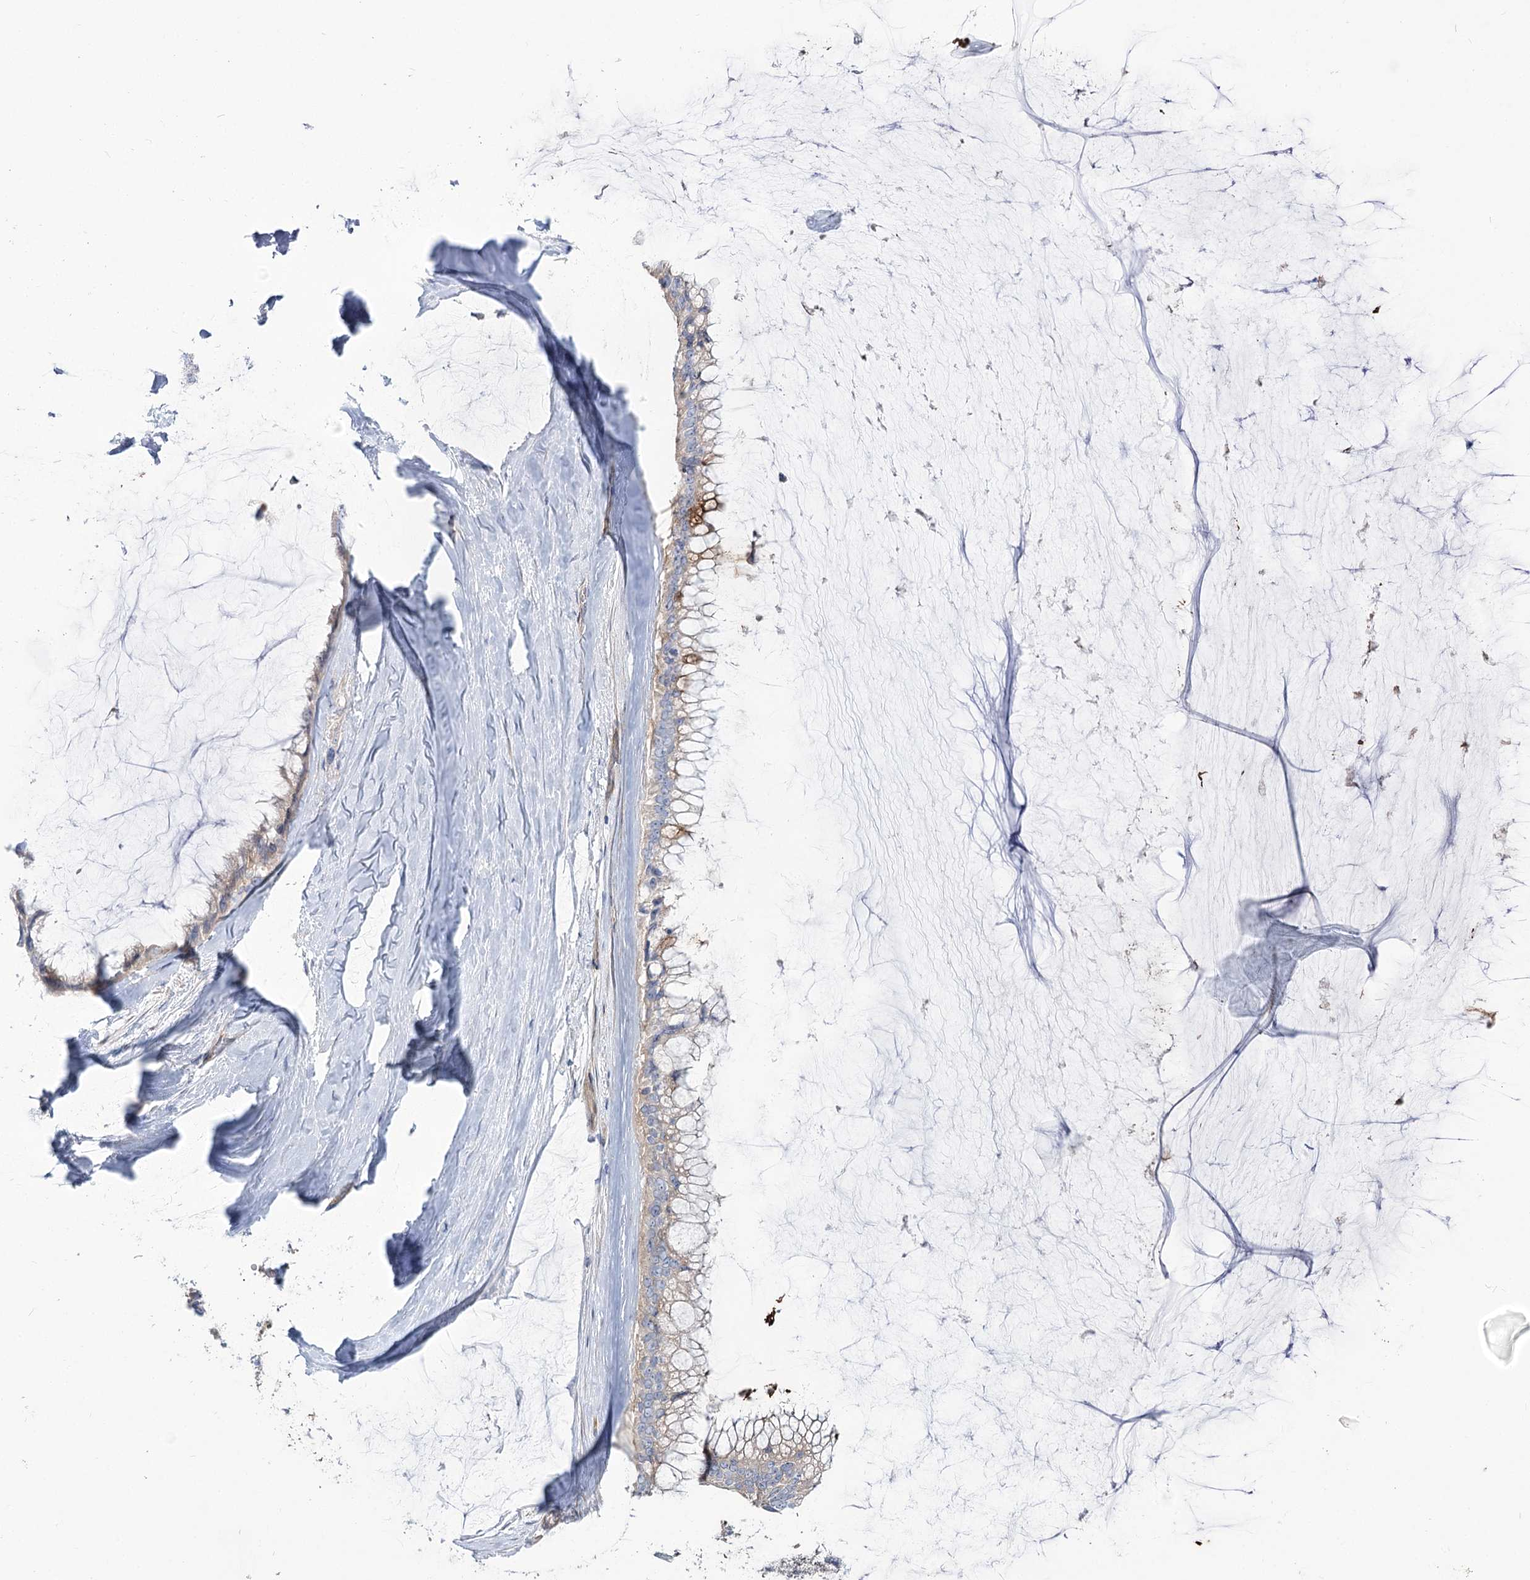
{"staining": {"intensity": "weak", "quantity": "<25%", "location": "cytoplasmic/membranous"}, "tissue": "ovarian cancer", "cell_type": "Tumor cells", "image_type": "cancer", "snomed": [{"axis": "morphology", "description": "Cystadenocarcinoma, mucinous, NOS"}, {"axis": "topography", "description": "Ovary"}], "caption": "Immunohistochemistry micrograph of human ovarian mucinous cystadenocarcinoma stained for a protein (brown), which displays no staining in tumor cells.", "gene": "SUOX", "patient": {"sex": "female", "age": 39}}